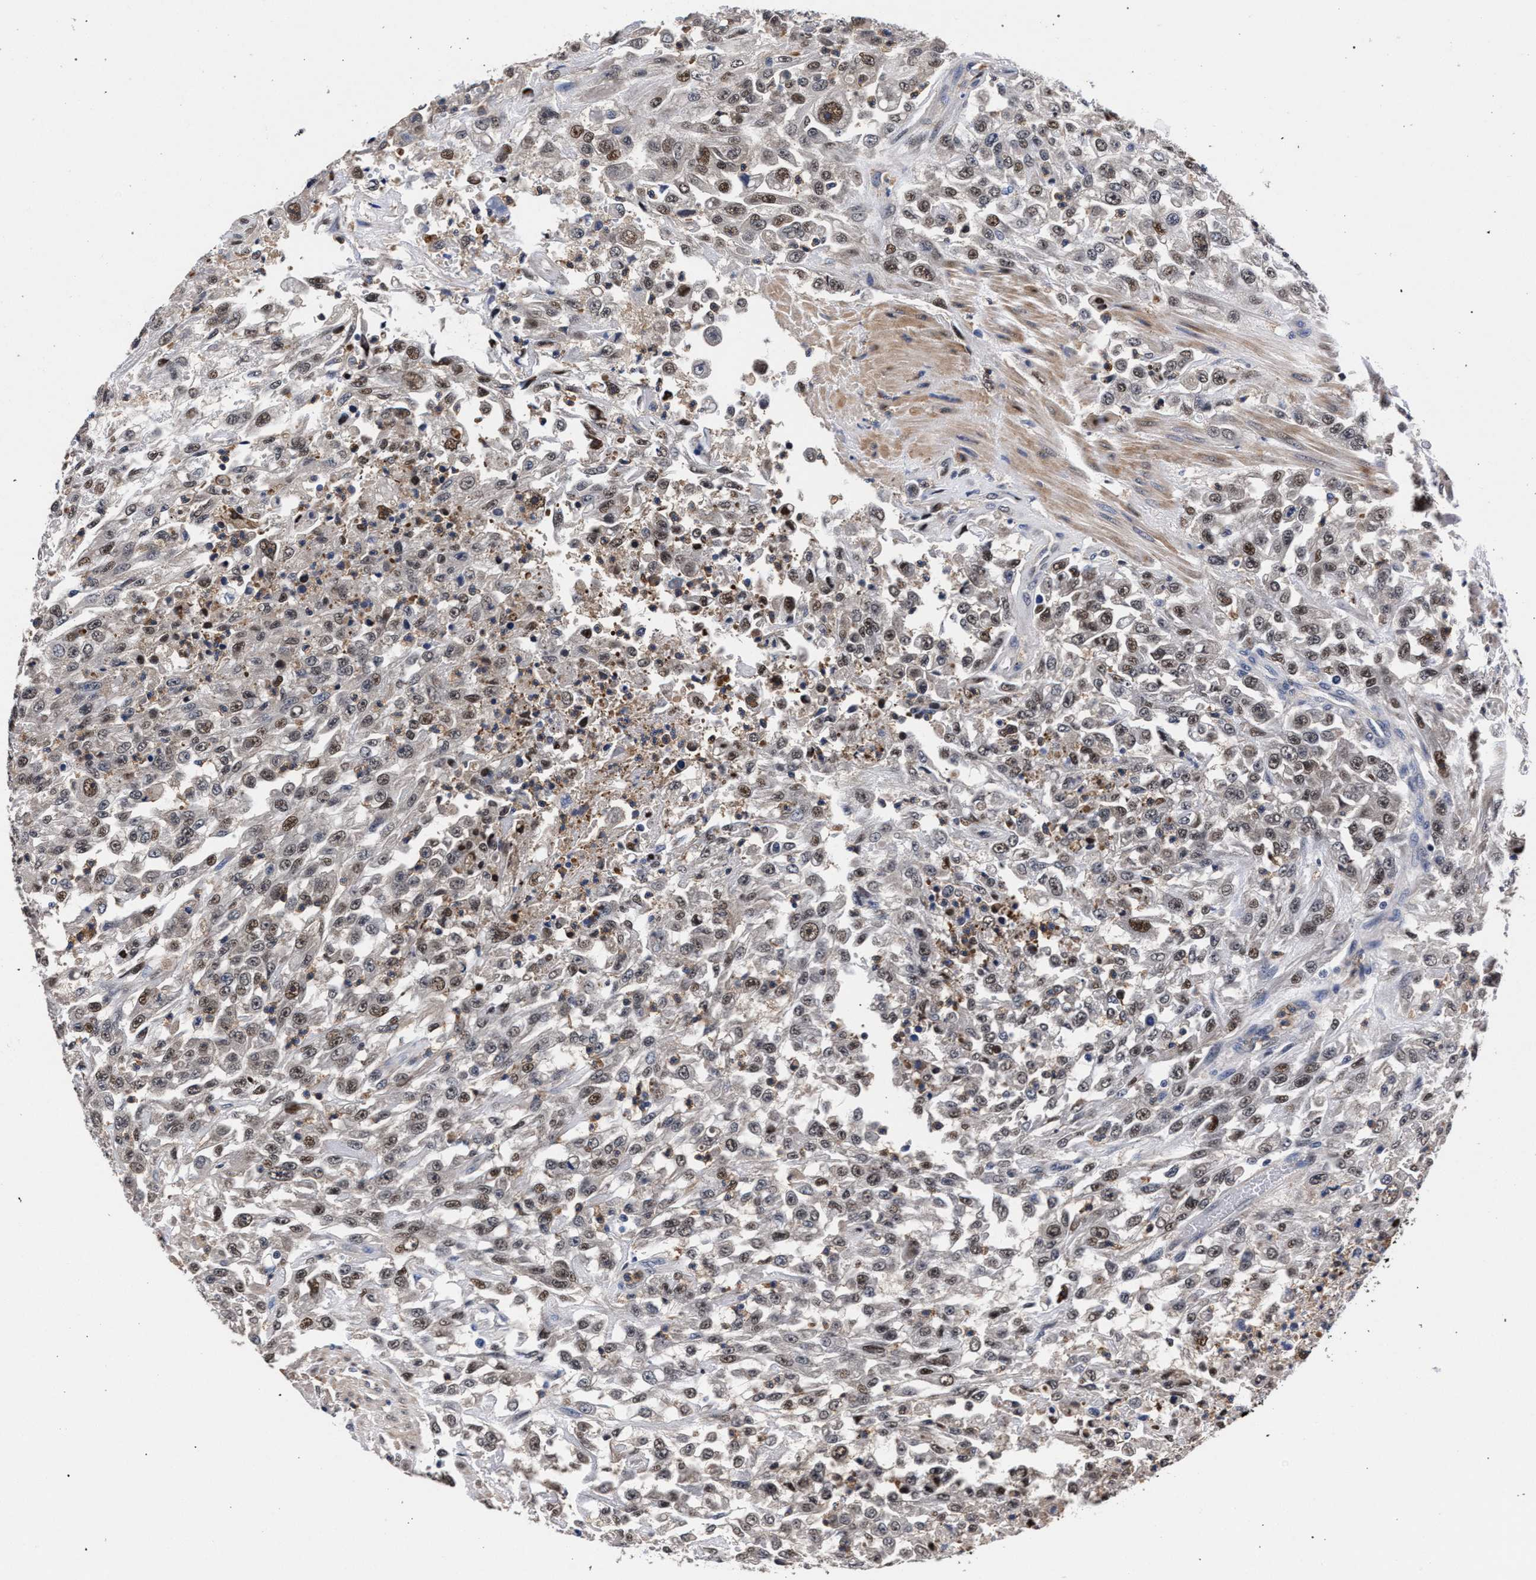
{"staining": {"intensity": "weak", "quantity": ">75%", "location": "nuclear"}, "tissue": "urothelial cancer", "cell_type": "Tumor cells", "image_type": "cancer", "snomed": [{"axis": "morphology", "description": "Urothelial carcinoma, High grade"}, {"axis": "topography", "description": "Urinary bladder"}], "caption": "Immunohistochemical staining of human high-grade urothelial carcinoma reveals low levels of weak nuclear expression in approximately >75% of tumor cells. The staining was performed using DAB (3,3'-diaminobenzidine) to visualize the protein expression in brown, while the nuclei were stained in blue with hematoxylin (Magnification: 20x).", "gene": "ZNF462", "patient": {"sex": "male", "age": 46}}